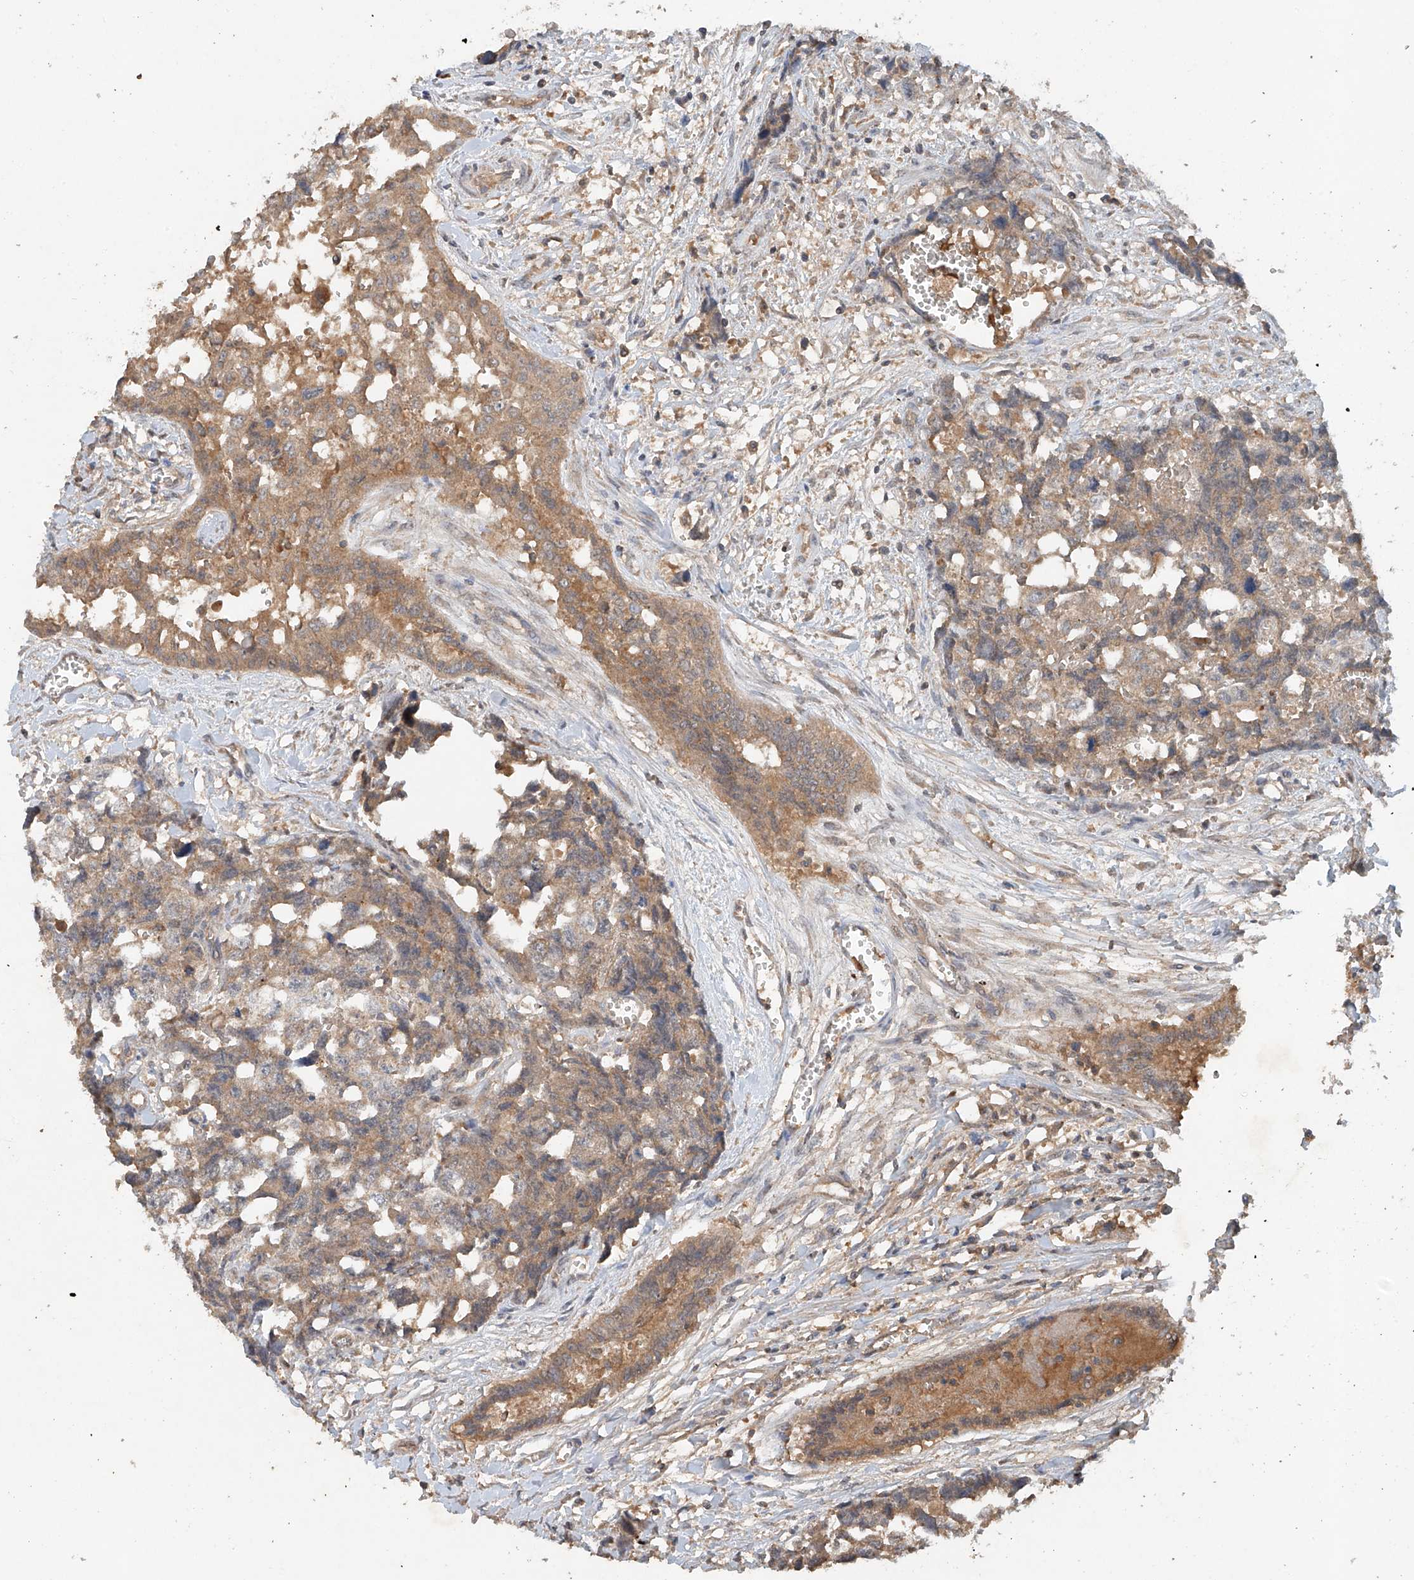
{"staining": {"intensity": "weak", "quantity": ">75%", "location": "cytoplasmic/membranous"}, "tissue": "testis cancer", "cell_type": "Tumor cells", "image_type": "cancer", "snomed": [{"axis": "morphology", "description": "Carcinoma, Embryonal, NOS"}, {"axis": "topography", "description": "Testis"}], "caption": "Tumor cells reveal weak cytoplasmic/membranous staining in about >75% of cells in testis embryonal carcinoma. Immunohistochemistry stains the protein in brown and the nuclei are stained blue.", "gene": "GNB1L", "patient": {"sex": "male", "age": 31}}